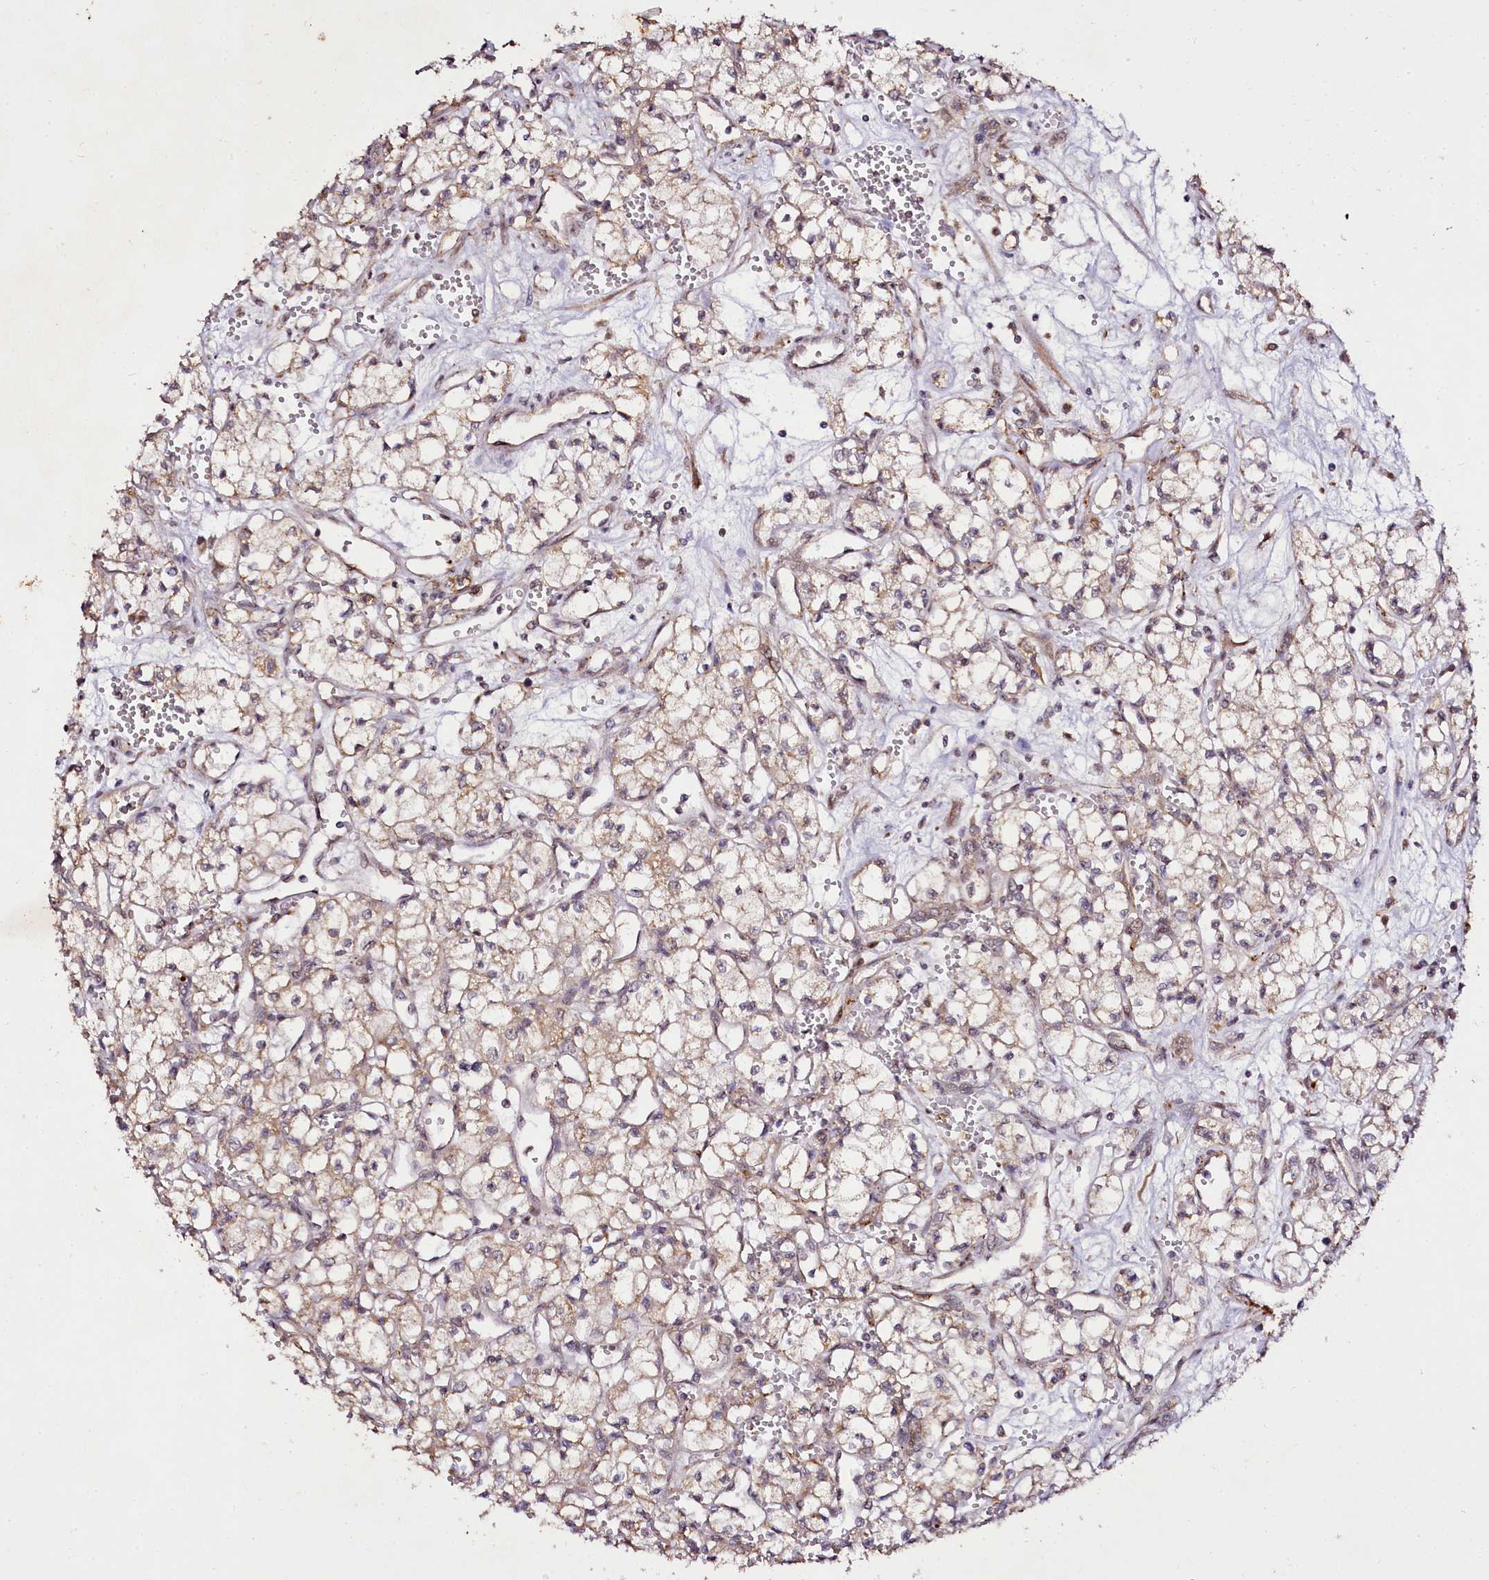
{"staining": {"intensity": "weak", "quantity": ">75%", "location": "cytoplasmic/membranous"}, "tissue": "renal cancer", "cell_type": "Tumor cells", "image_type": "cancer", "snomed": [{"axis": "morphology", "description": "Adenocarcinoma, NOS"}, {"axis": "topography", "description": "Kidney"}], "caption": "Immunohistochemistry (IHC) photomicrograph of neoplastic tissue: human renal cancer (adenocarcinoma) stained using immunohistochemistry reveals low levels of weak protein expression localized specifically in the cytoplasmic/membranous of tumor cells, appearing as a cytoplasmic/membranous brown color.", "gene": "EDIL3", "patient": {"sex": "male", "age": 59}}